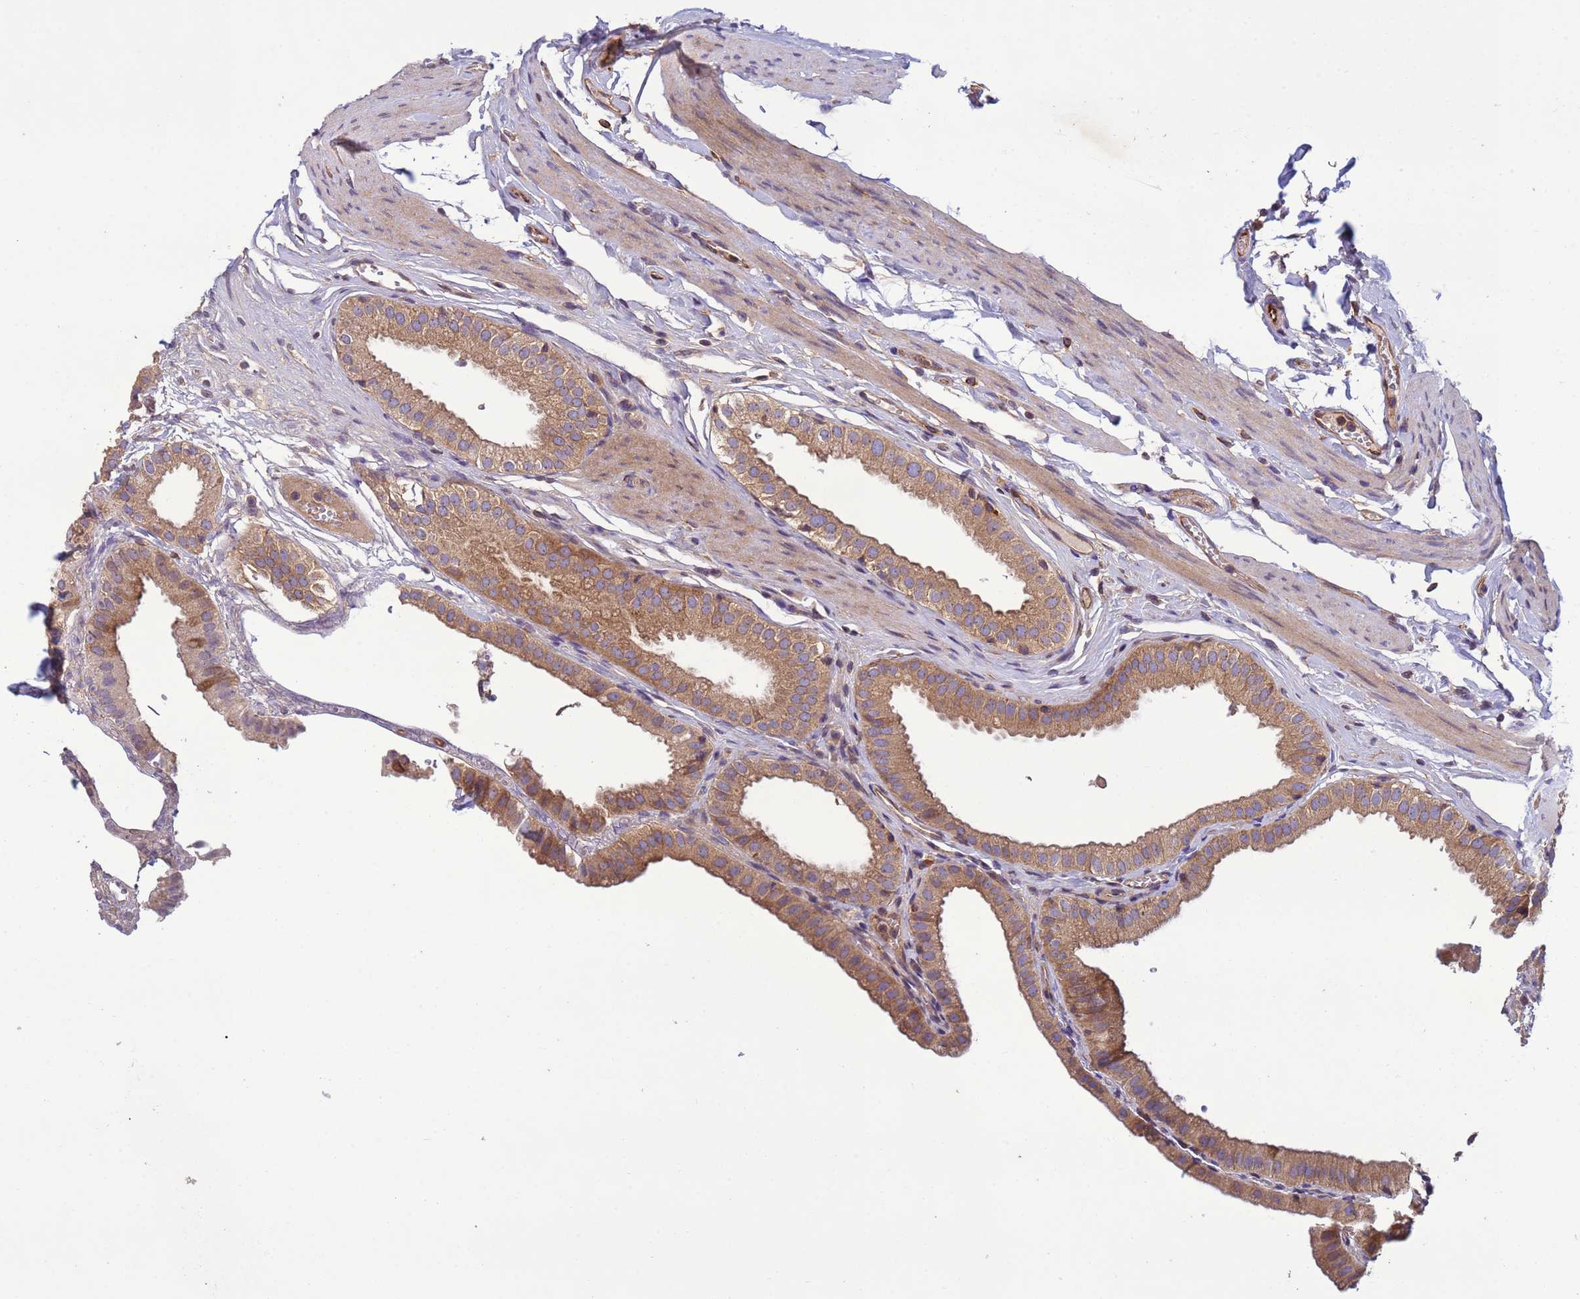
{"staining": {"intensity": "moderate", "quantity": ">75%", "location": "cytoplasmic/membranous"}, "tissue": "gallbladder", "cell_type": "Glandular cells", "image_type": "normal", "snomed": [{"axis": "morphology", "description": "Normal tissue, NOS"}, {"axis": "topography", "description": "Gallbladder"}], "caption": "IHC photomicrograph of normal gallbladder stained for a protein (brown), which reveals medium levels of moderate cytoplasmic/membranous staining in approximately >75% of glandular cells.", "gene": "RAB10", "patient": {"sex": "female", "age": 61}}